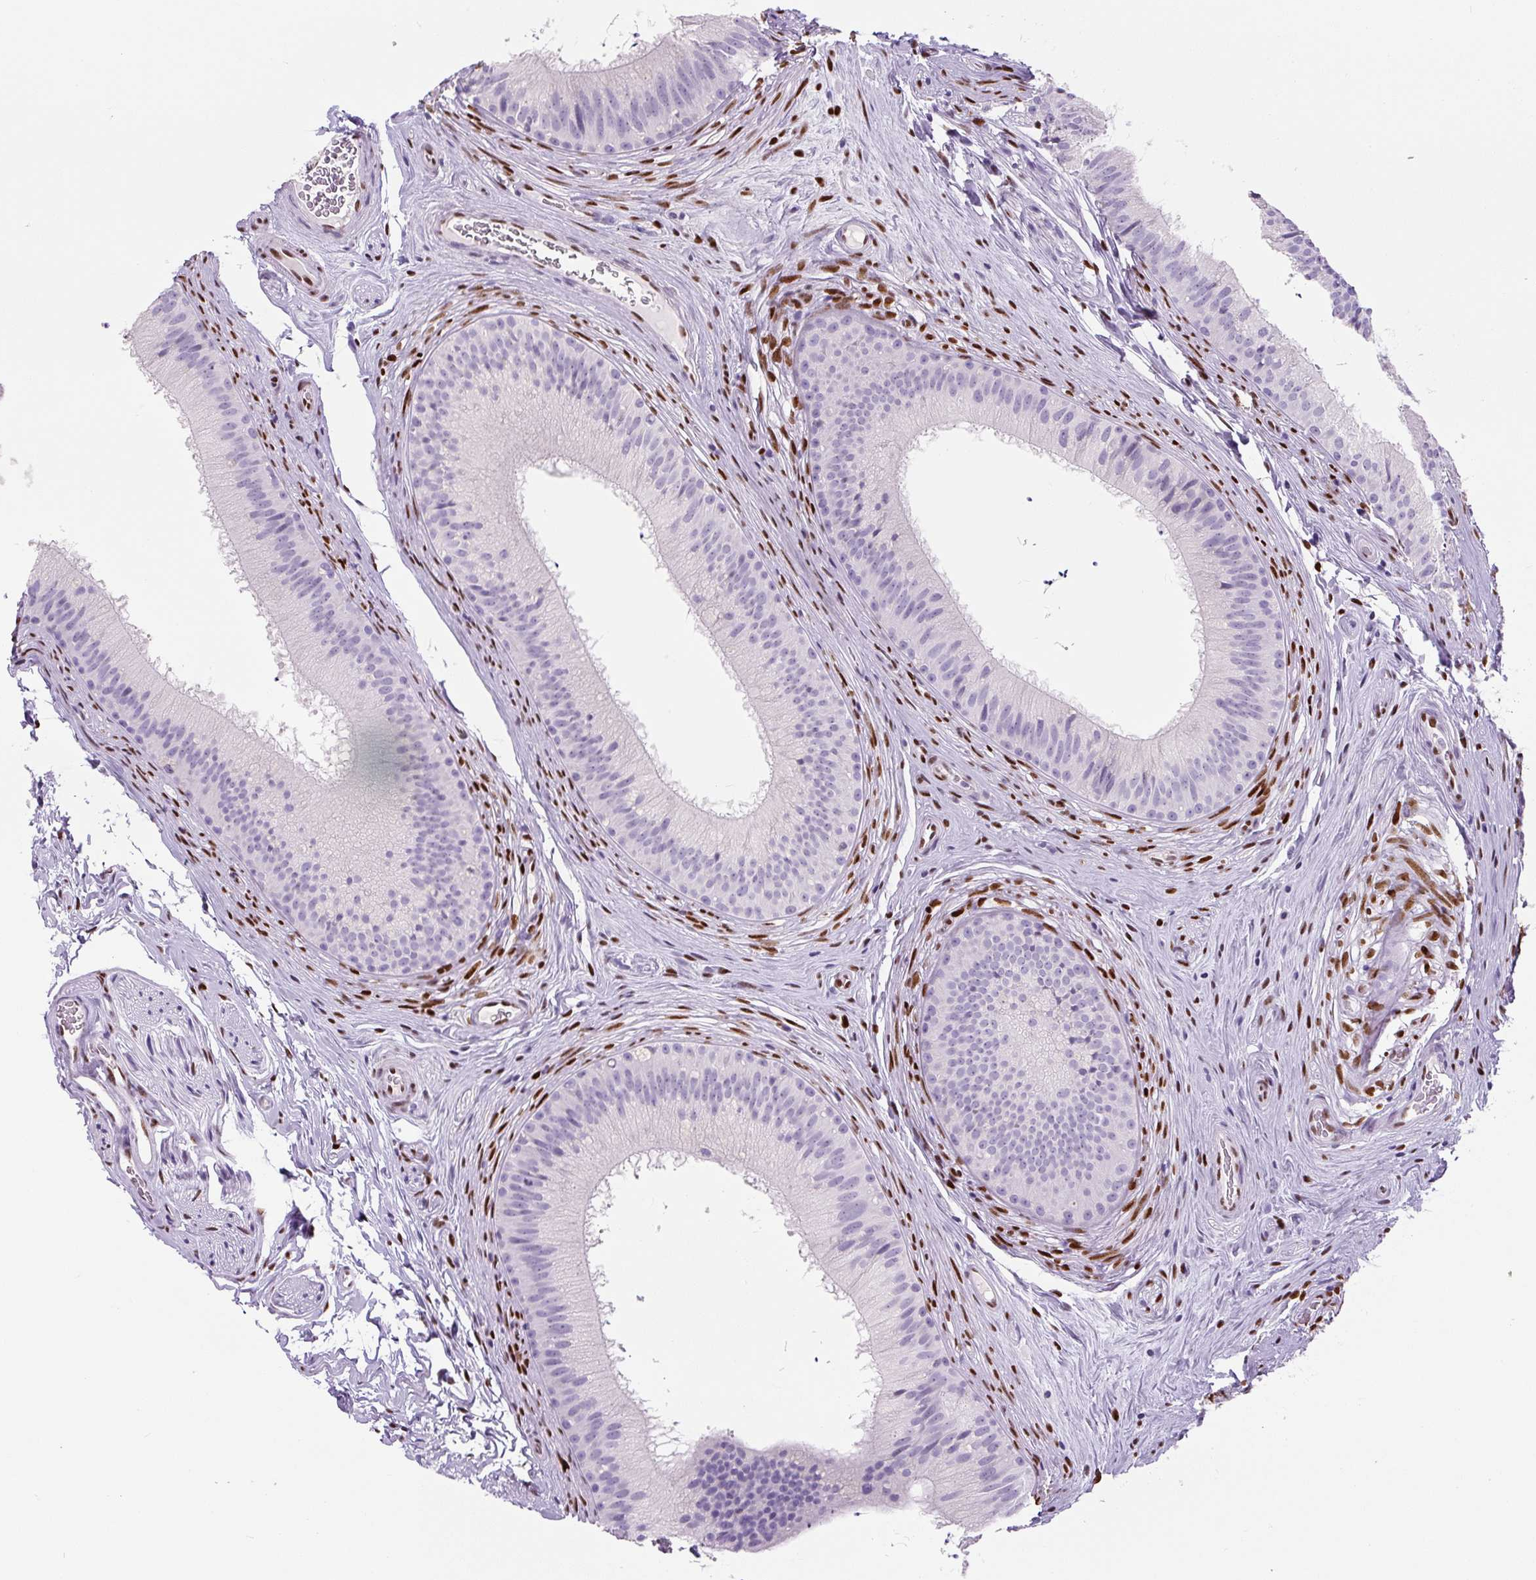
{"staining": {"intensity": "negative", "quantity": "none", "location": "none"}, "tissue": "epididymis", "cell_type": "Glandular cells", "image_type": "normal", "snomed": [{"axis": "morphology", "description": "Normal tissue, NOS"}, {"axis": "topography", "description": "Epididymis"}], "caption": "DAB (3,3'-diaminobenzidine) immunohistochemical staining of unremarkable human epididymis displays no significant positivity in glandular cells. The staining is performed using DAB brown chromogen with nuclei counter-stained in using hematoxylin.", "gene": "ZEB1", "patient": {"sex": "male", "age": 24}}